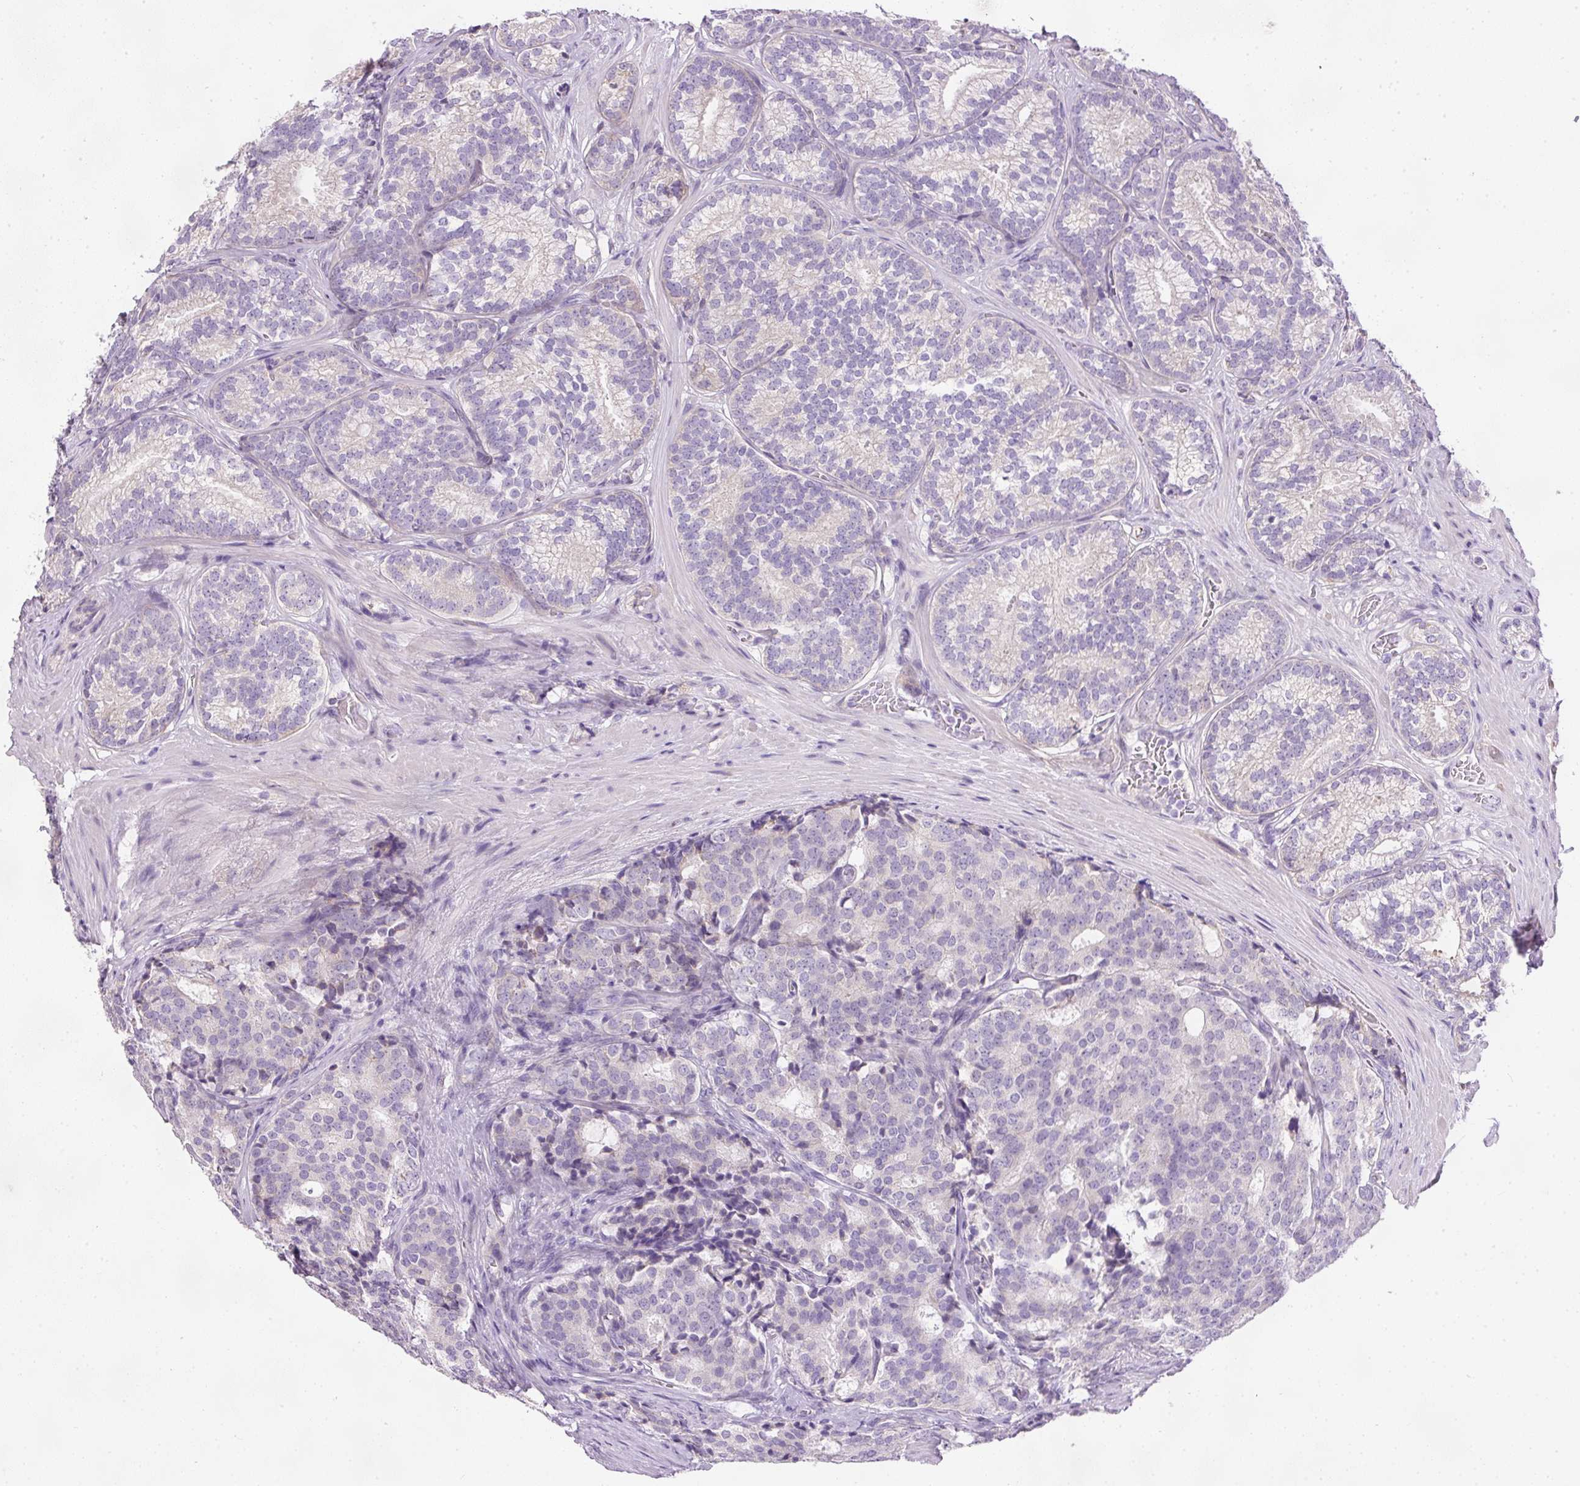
{"staining": {"intensity": "negative", "quantity": "none", "location": "none"}, "tissue": "prostate cancer", "cell_type": "Tumor cells", "image_type": "cancer", "snomed": [{"axis": "morphology", "description": "Adenocarcinoma, High grade"}, {"axis": "topography", "description": "Prostate"}], "caption": "This is a image of immunohistochemistry staining of prostate cancer (adenocarcinoma (high-grade)), which shows no positivity in tumor cells. (IHC, brightfield microscopy, high magnification).", "gene": "KPNA5", "patient": {"sex": "male", "age": 63}}